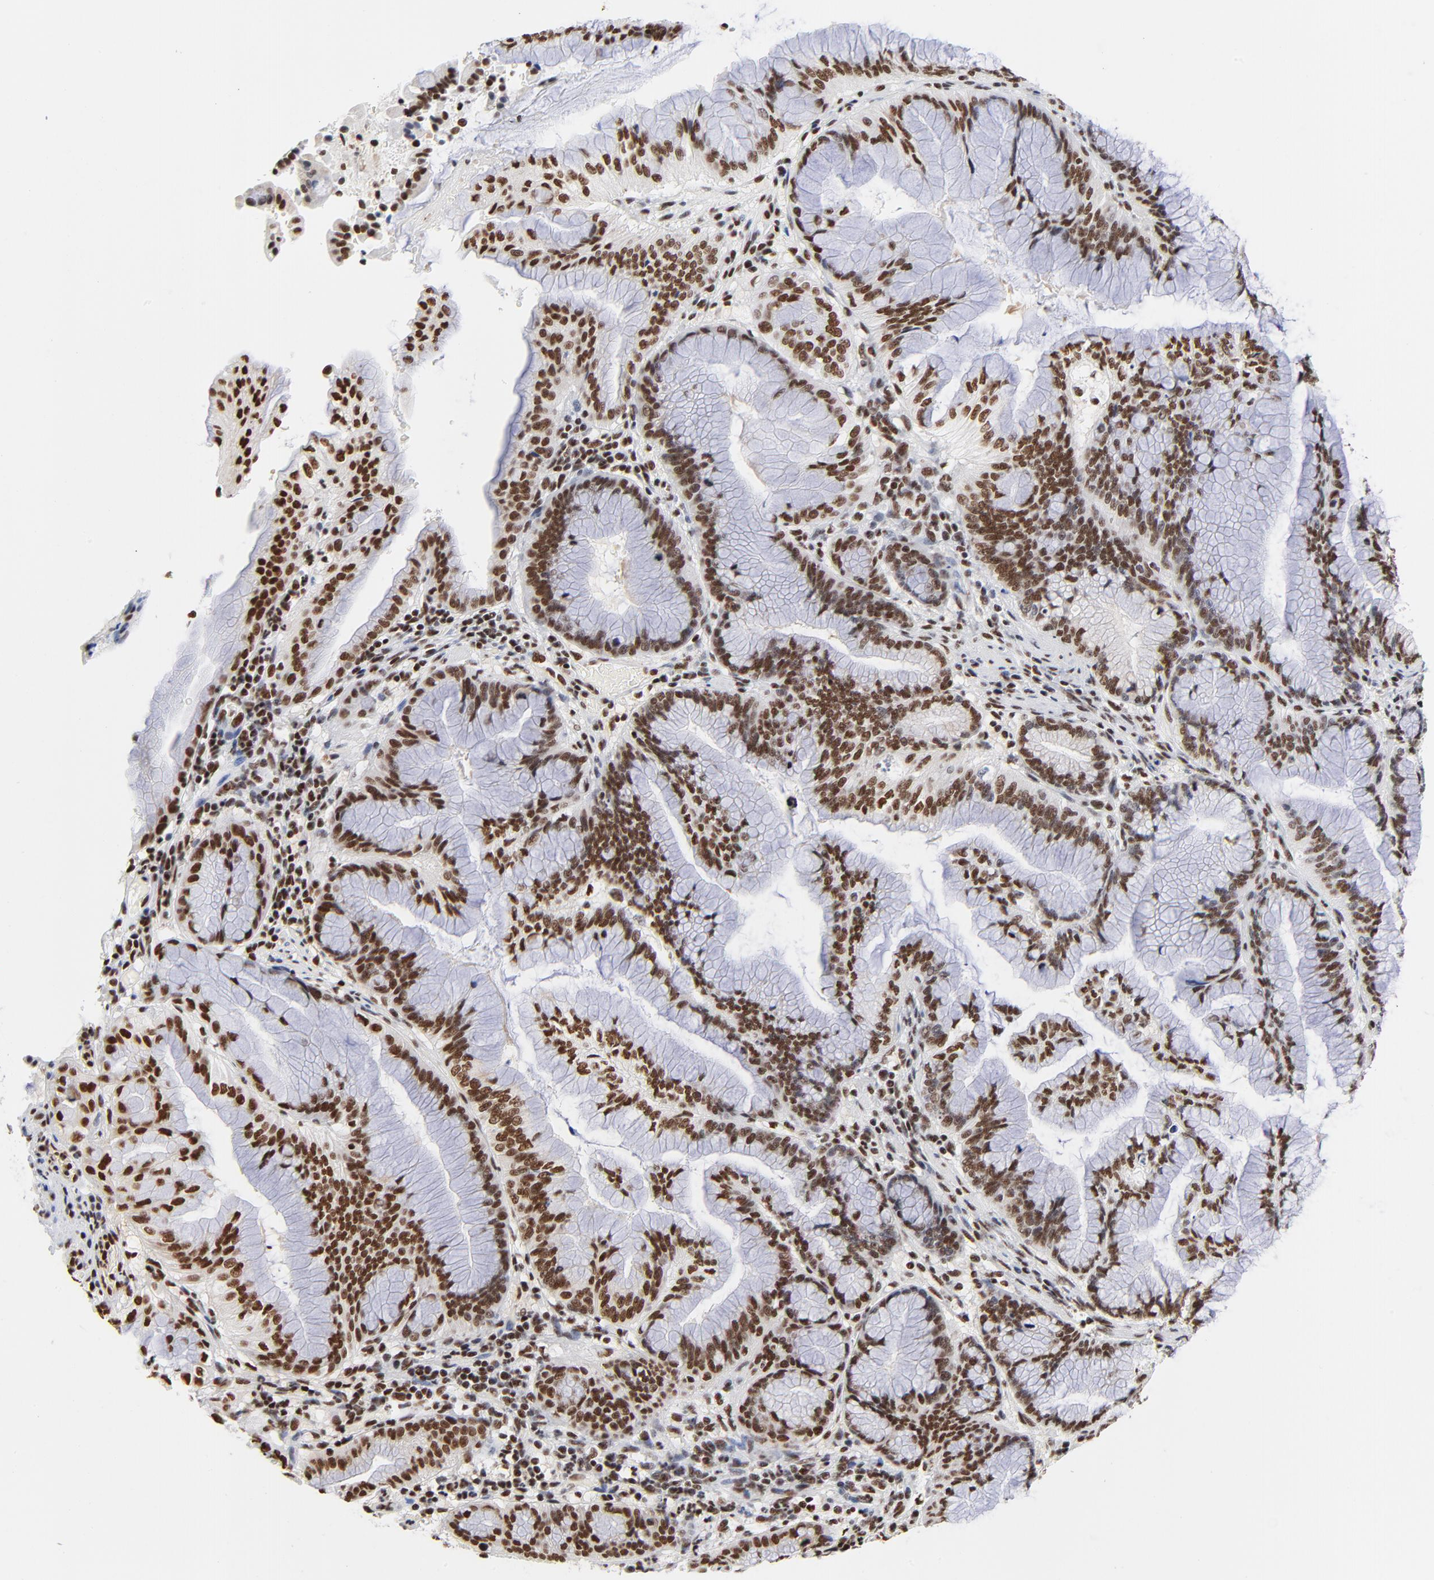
{"staining": {"intensity": "strong", "quantity": ">75%", "location": "nuclear"}, "tissue": "pancreatic cancer", "cell_type": "Tumor cells", "image_type": "cancer", "snomed": [{"axis": "morphology", "description": "Adenocarcinoma, NOS"}, {"axis": "topography", "description": "Pancreas"}], "caption": "The photomicrograph demonstrates a brown stain indicating the presence of a protein in the nuclear of tumor cells in pancreatic adenocarcinoma.", "gene": "CREB1", "patient": {"sex": "female", "age": 64}}